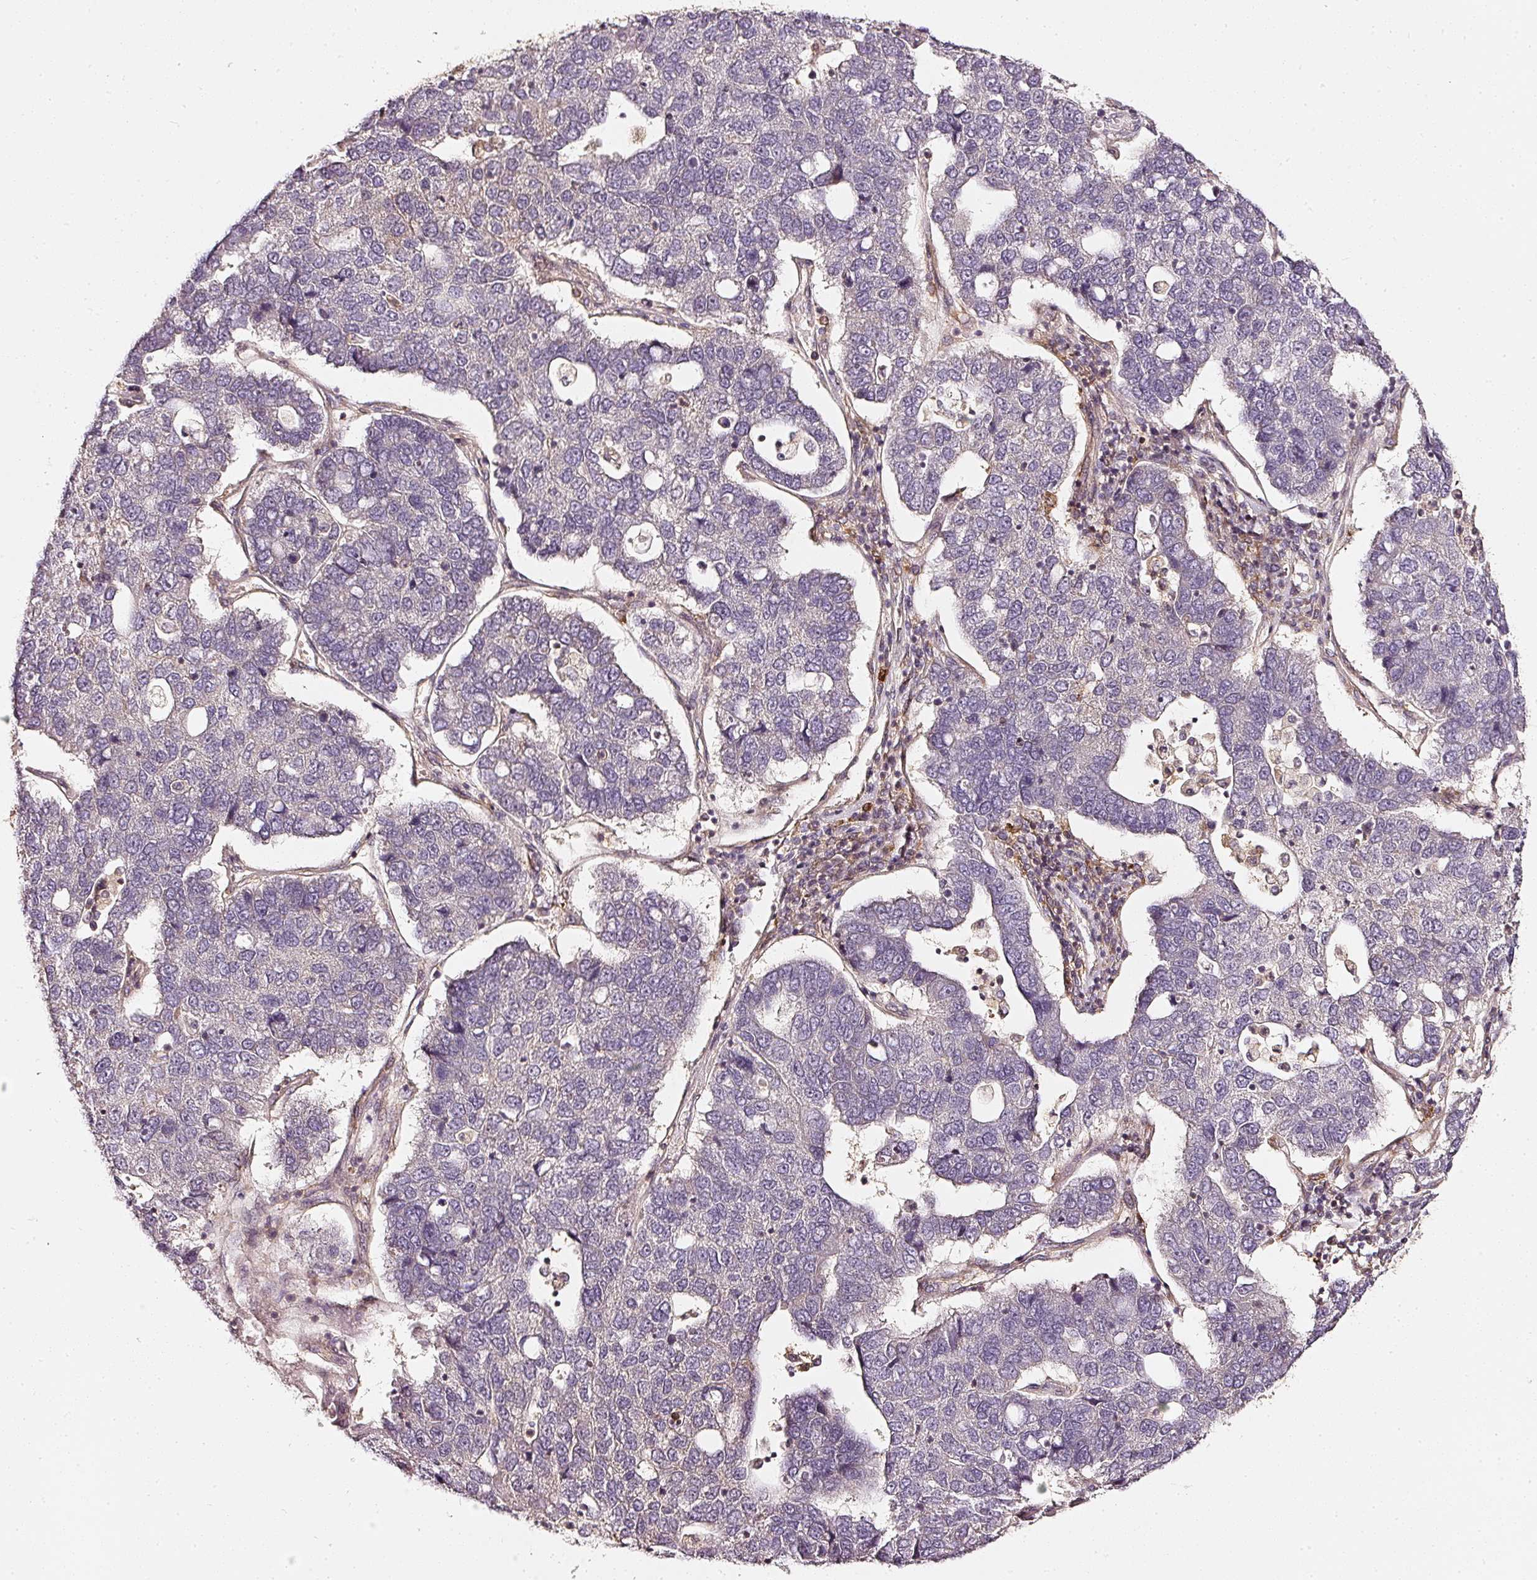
{"staining": {"intensity": "negative", "quantity": "none", "location": "none"}, "tissue": "pancreatic cancer", "cell_type": "Tumor cells", "image_type": "cancer", "snomed": [{"axis": "morphology", "description": "Adenocarcinoma, NOS"}, {"axis": "topography", "description": "Pancreas"}], "caption": "Photomicrograph shows no significant protein staining in tumor cells of pancreatic cancer.", "gene": "ASMTL", "patient": {"sex": "female", "age": 61}}